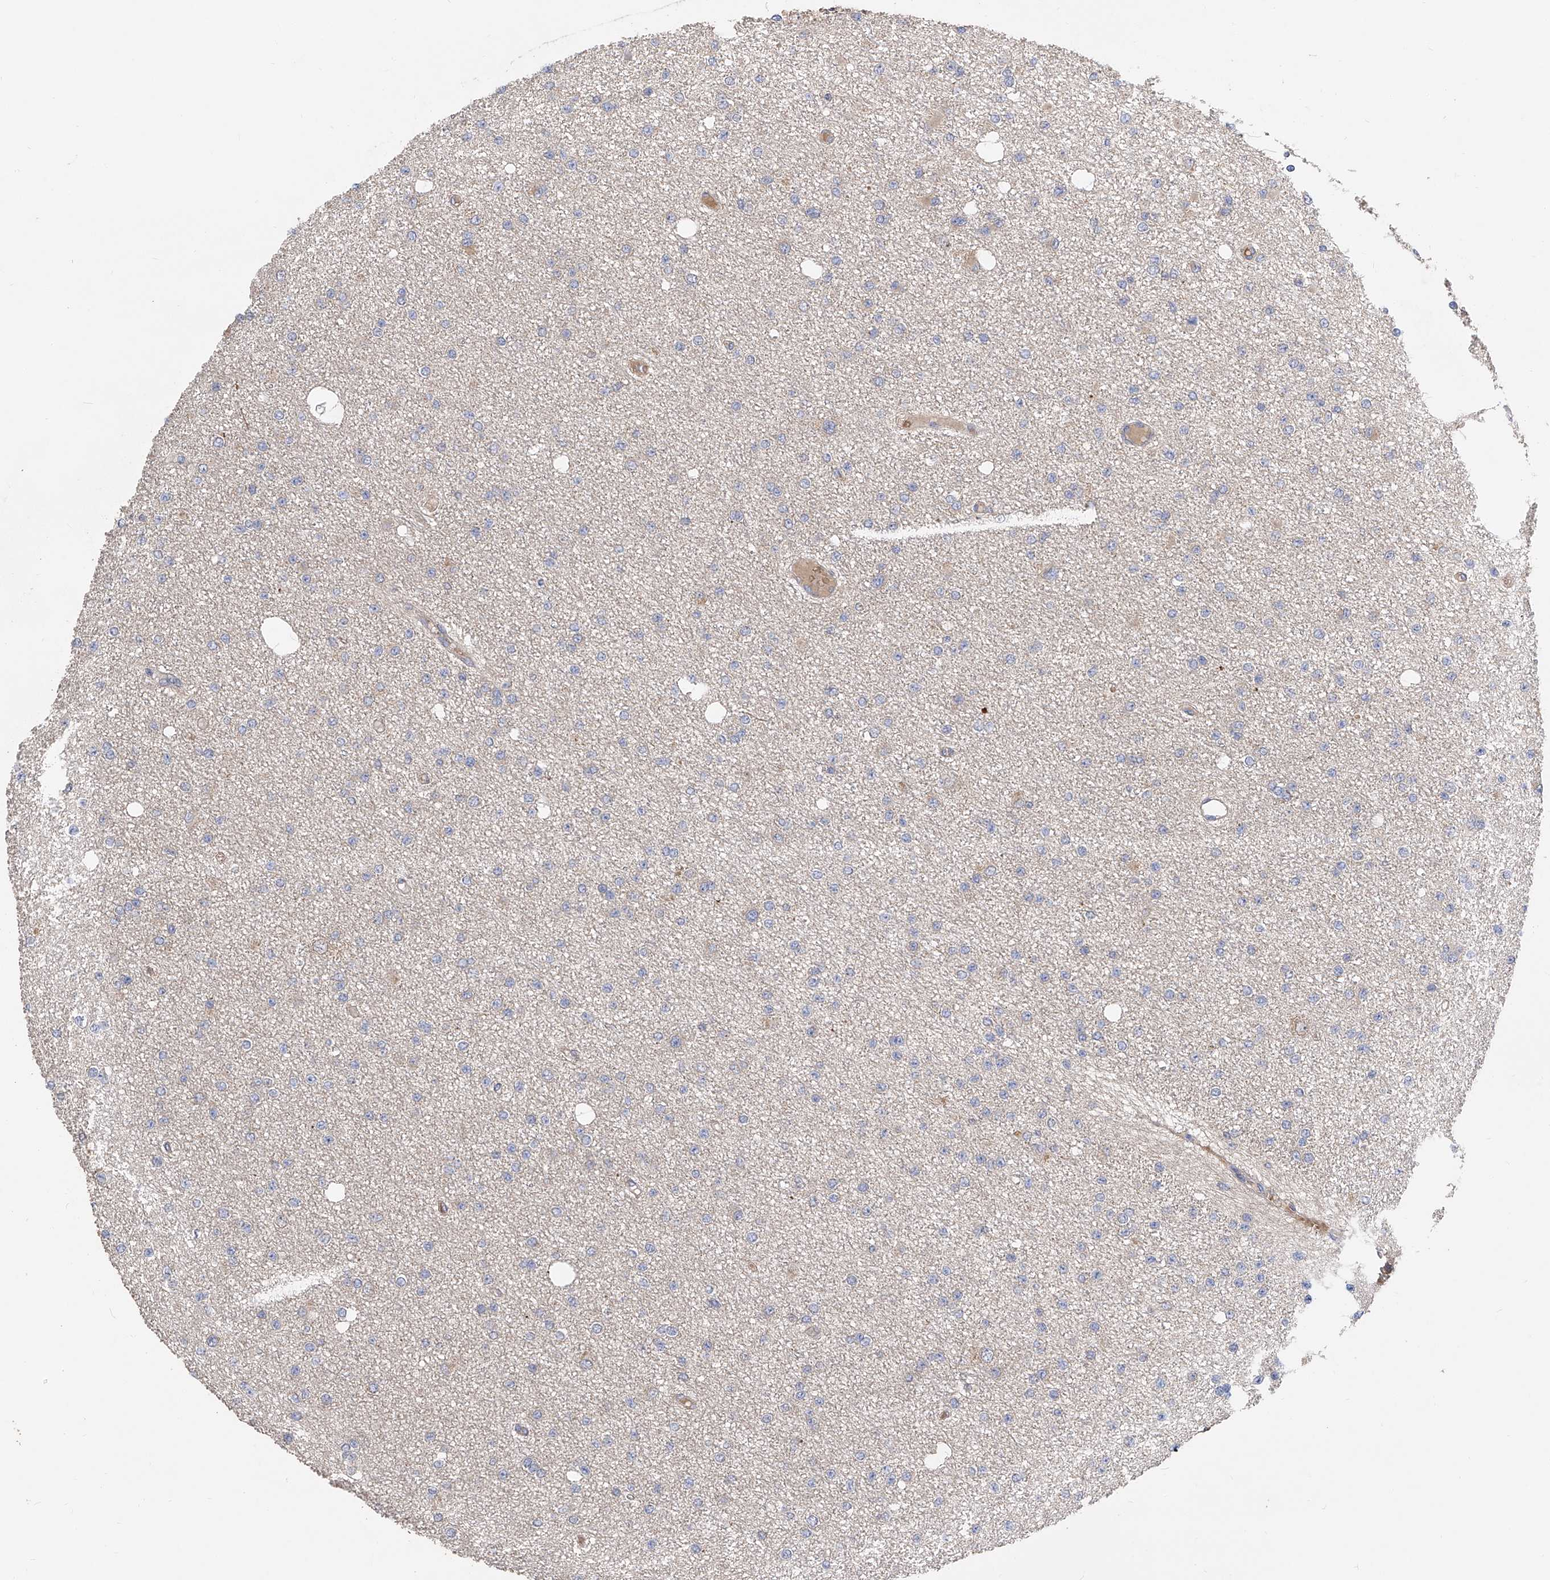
{"staining": {"intensity": "weak", "quantity": "<25%", "location": "cytoplasmic/membranous"}, "tissue": "glioma", "cell_type": "Tumor cells", "image_type": "cancer", "snomed": [{"axis": "morphology", "description": "Glioma, malignant, Low grade"}, {"axis": "topography", "description": "Brain"}], "caption": "High magnification brightfield microscopy of glioma stained with DAB (3,3'-diaminobenzidine) (brown) and counterstained with hematoxylin (blue): tumor cells show no significant positivity.", "gene": "PTK2", "patient": {"sex": "female", "age": 22}}